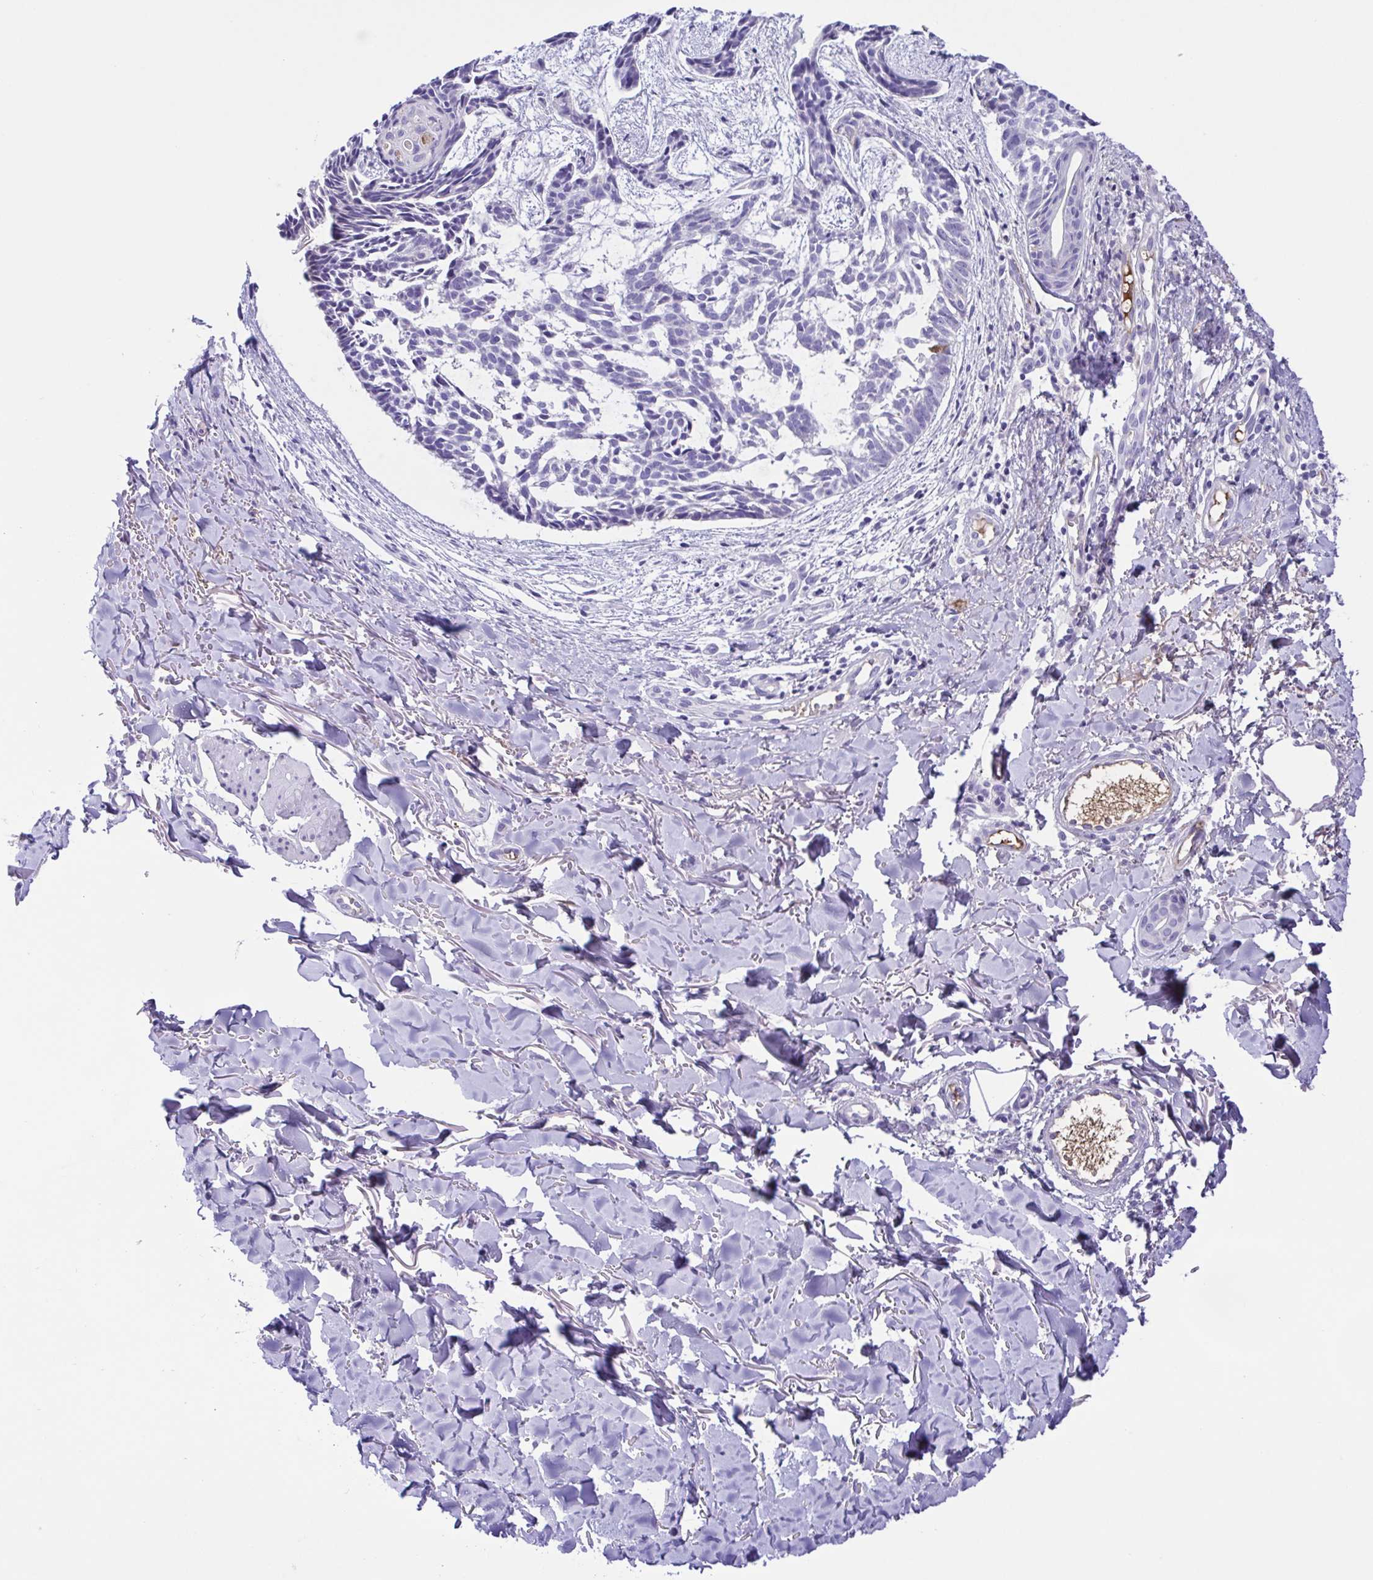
{"staining": {"intensity": "negative", "quantity": "none", "location": "none"}, "tissue": "skin cancer", "cell_type": "Tumor cells", "image_type": "cancer", "snomed": [{"axis": "morphology", "description": "Basal cell carcinoma"}, {"axis": "topography", "description": "Skin"}], "caption": "Tumor cells show no significant expression in skin cancer (basal cell carcinoma).", "gene": "IGFL1", "patient": {"sex": "male", "age": 78}}